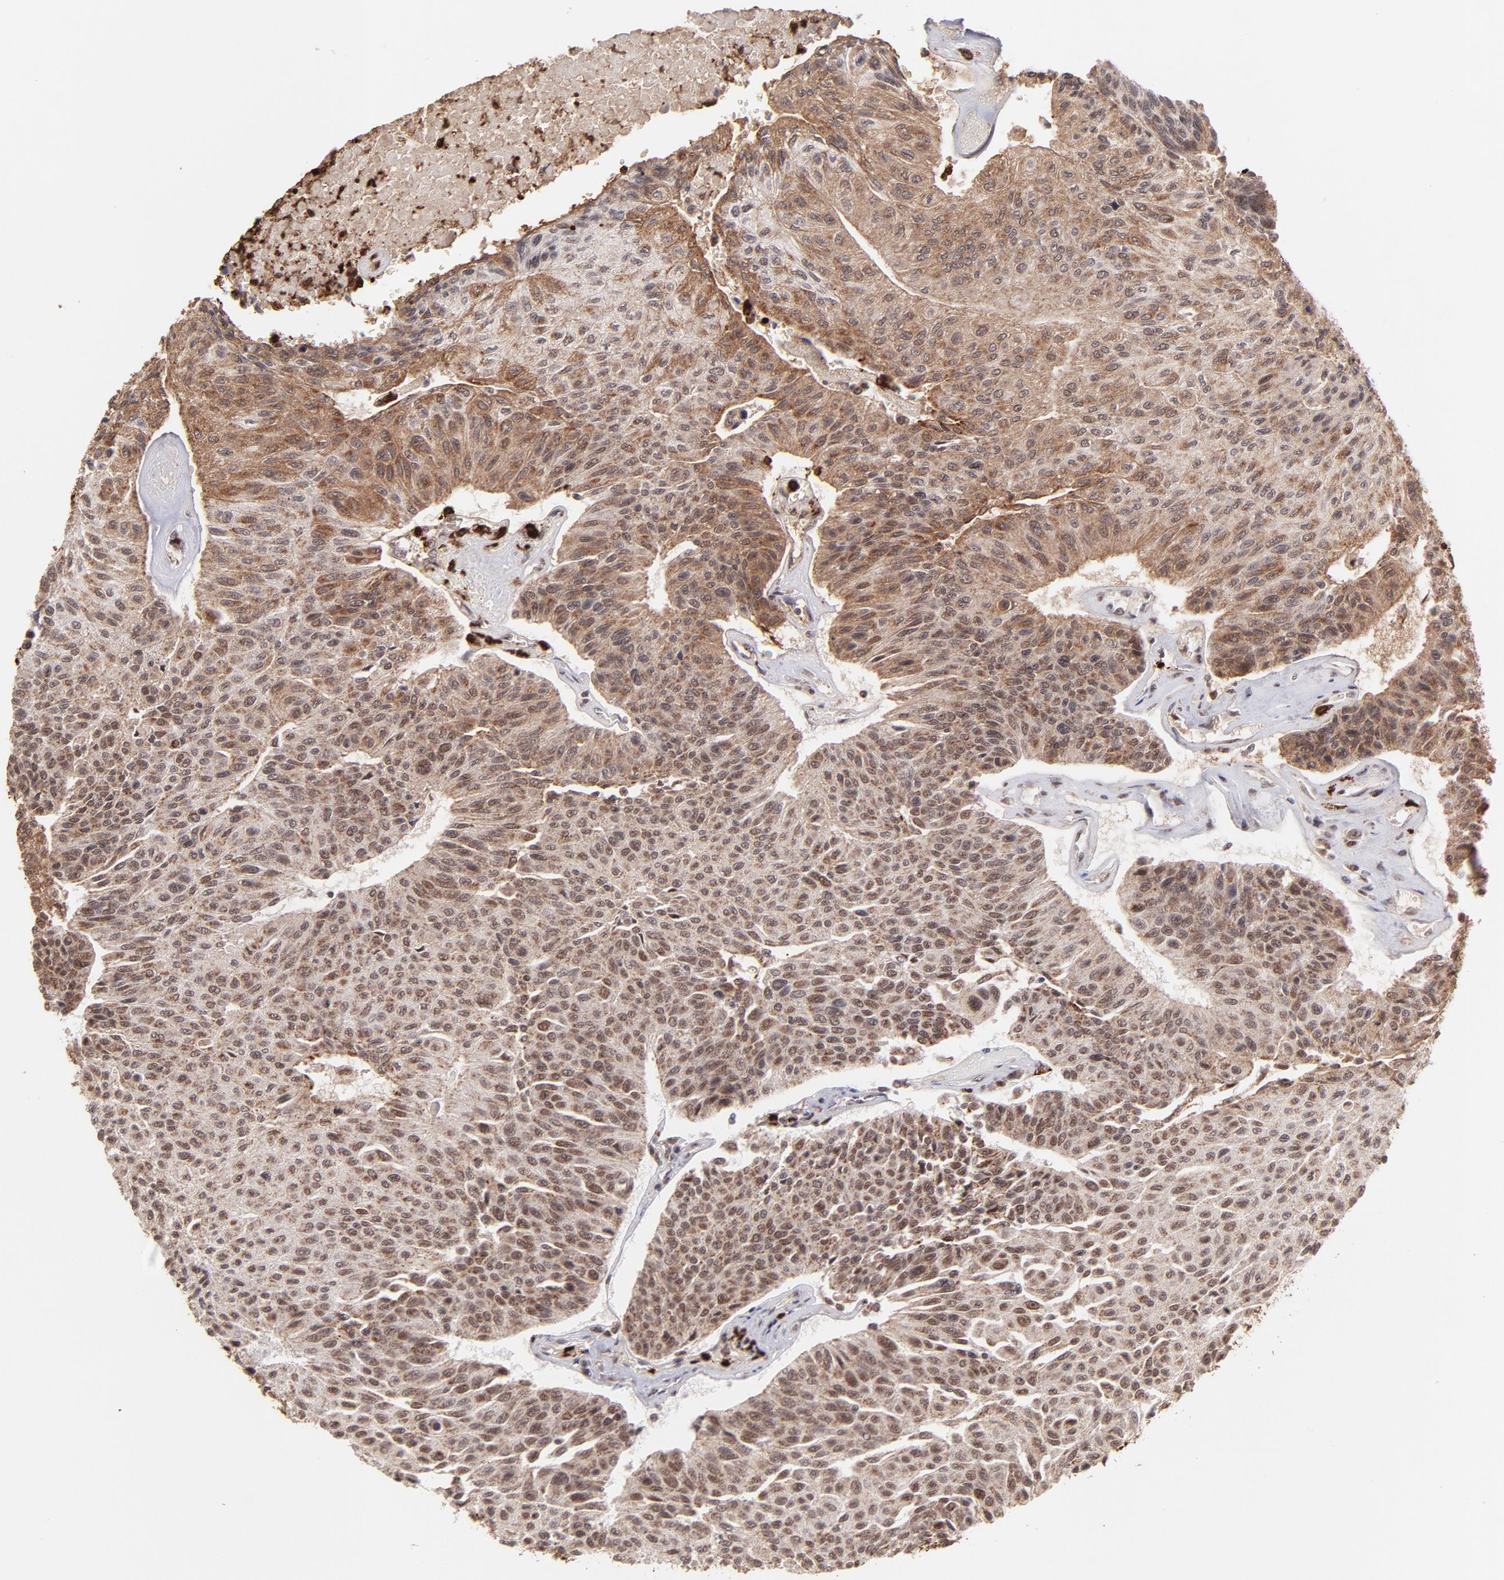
{"staining": {"intensity": "moderate", "quantity": ">75%", "location": "cytoplasmic/membranous,nuclear"}, "tissue": "urothelial cancer", "cell_type": "Tumor cells", "image_type": "cancer", "snomed": [{"axis": "morphology", "description": "Urothelial carcinoma, High grade"}, {"axis": "topography", "description": "Urinary bladder"}], "caption": "Tumor cells exhibit moderate cytoplasmic/membranous and nuclear staining in about >75% of cells in urothelial carcinoma (high-grade).", "gene": "ZFX", "patient": {"sex": "male", "age": 66}}